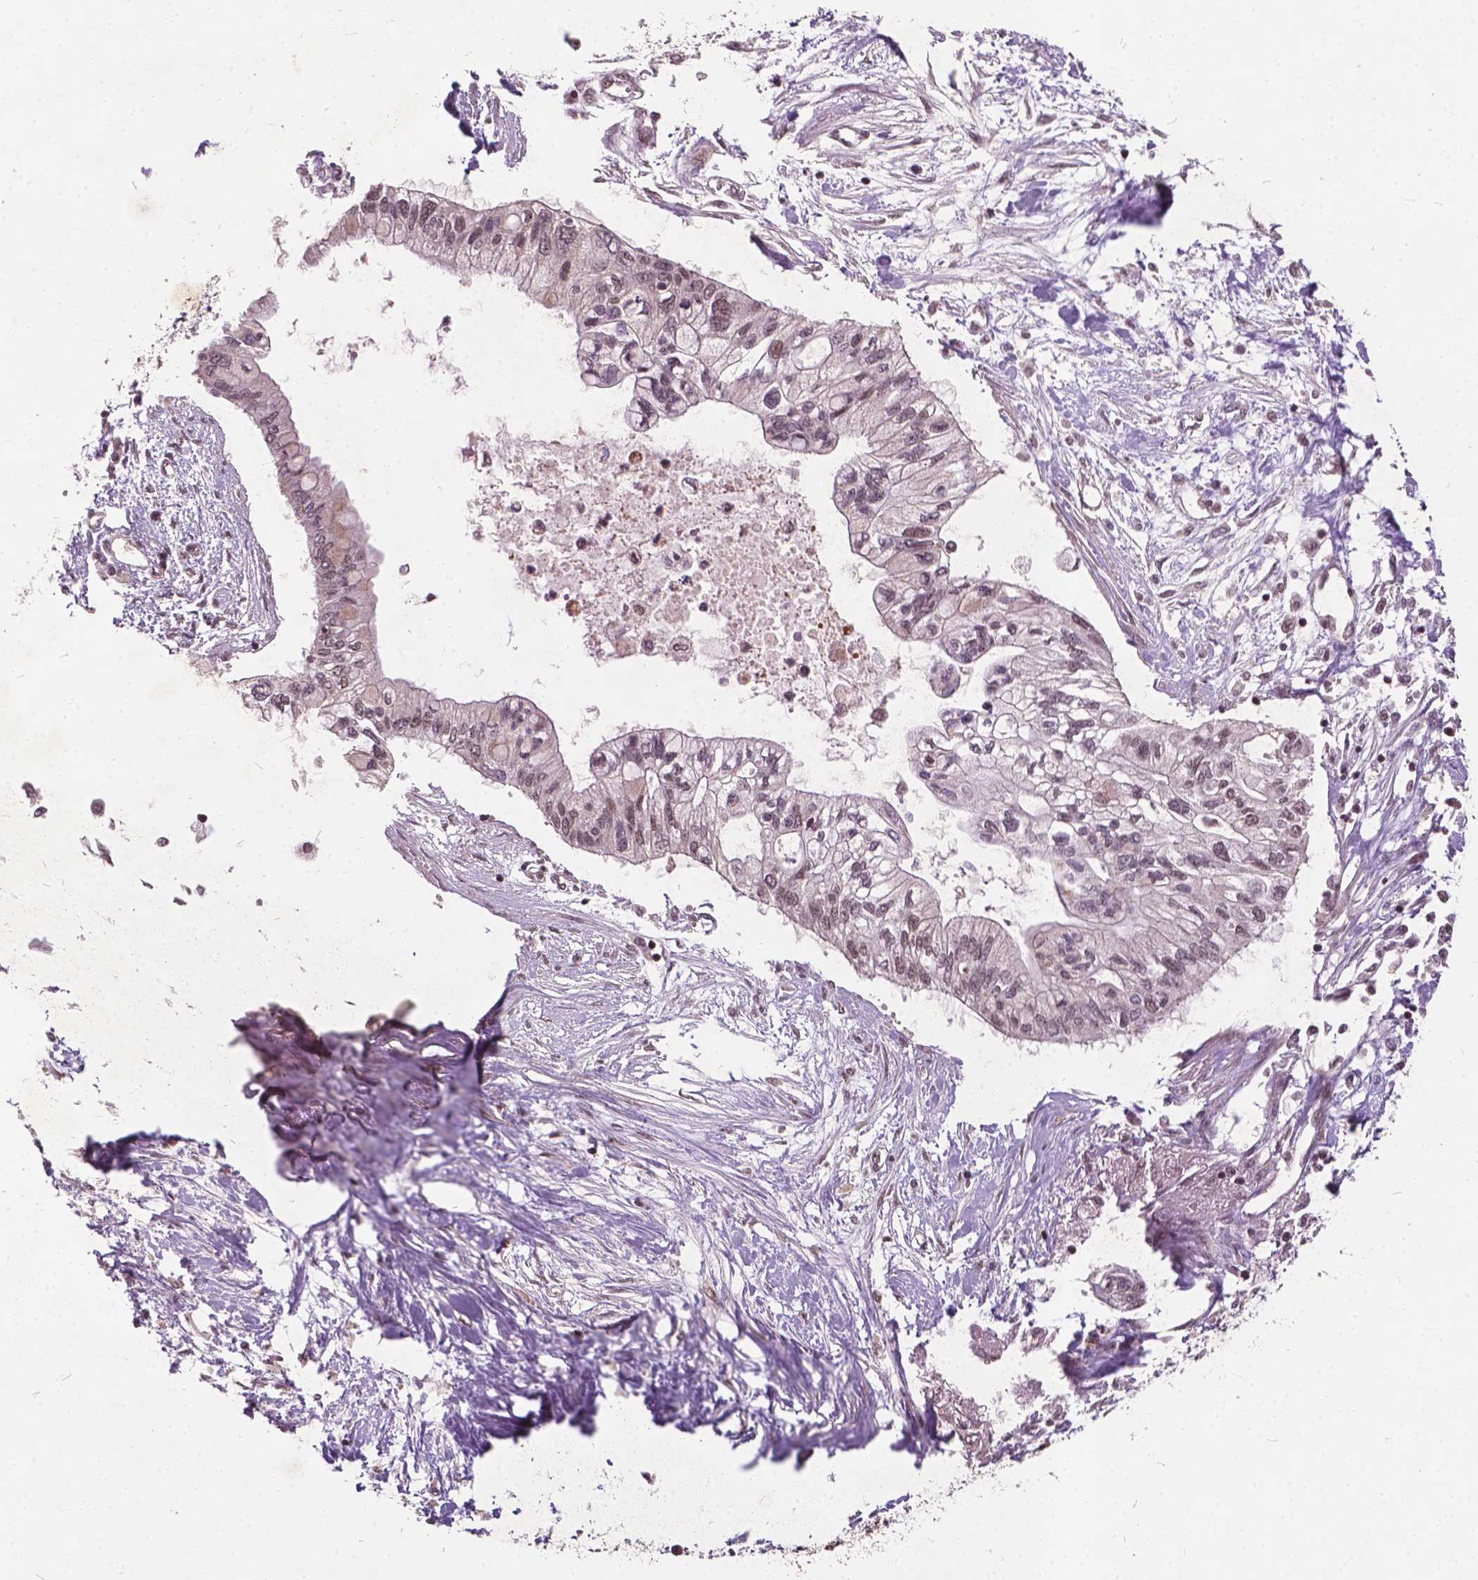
{"staining": {"intensity": "weak", "quantity": "<25%", "location": "nuclear"}, "tissue": "pancreatic cancer", "cell_type": "Tumor cells", "image_type": "cancer", "snomed": [{"axis": "morphology", "description": "Adenocarcinoma, NOS"}, {"axis": "topography", "description": "Pancreas"}], "caption": "Immunohistochemistry image of pancreatic adenocarcinoma stained for a protein (brown), which displays no expression in tumor cells.", "gene": "GPS2", "patient": {"sex": "female", "age": 77}}